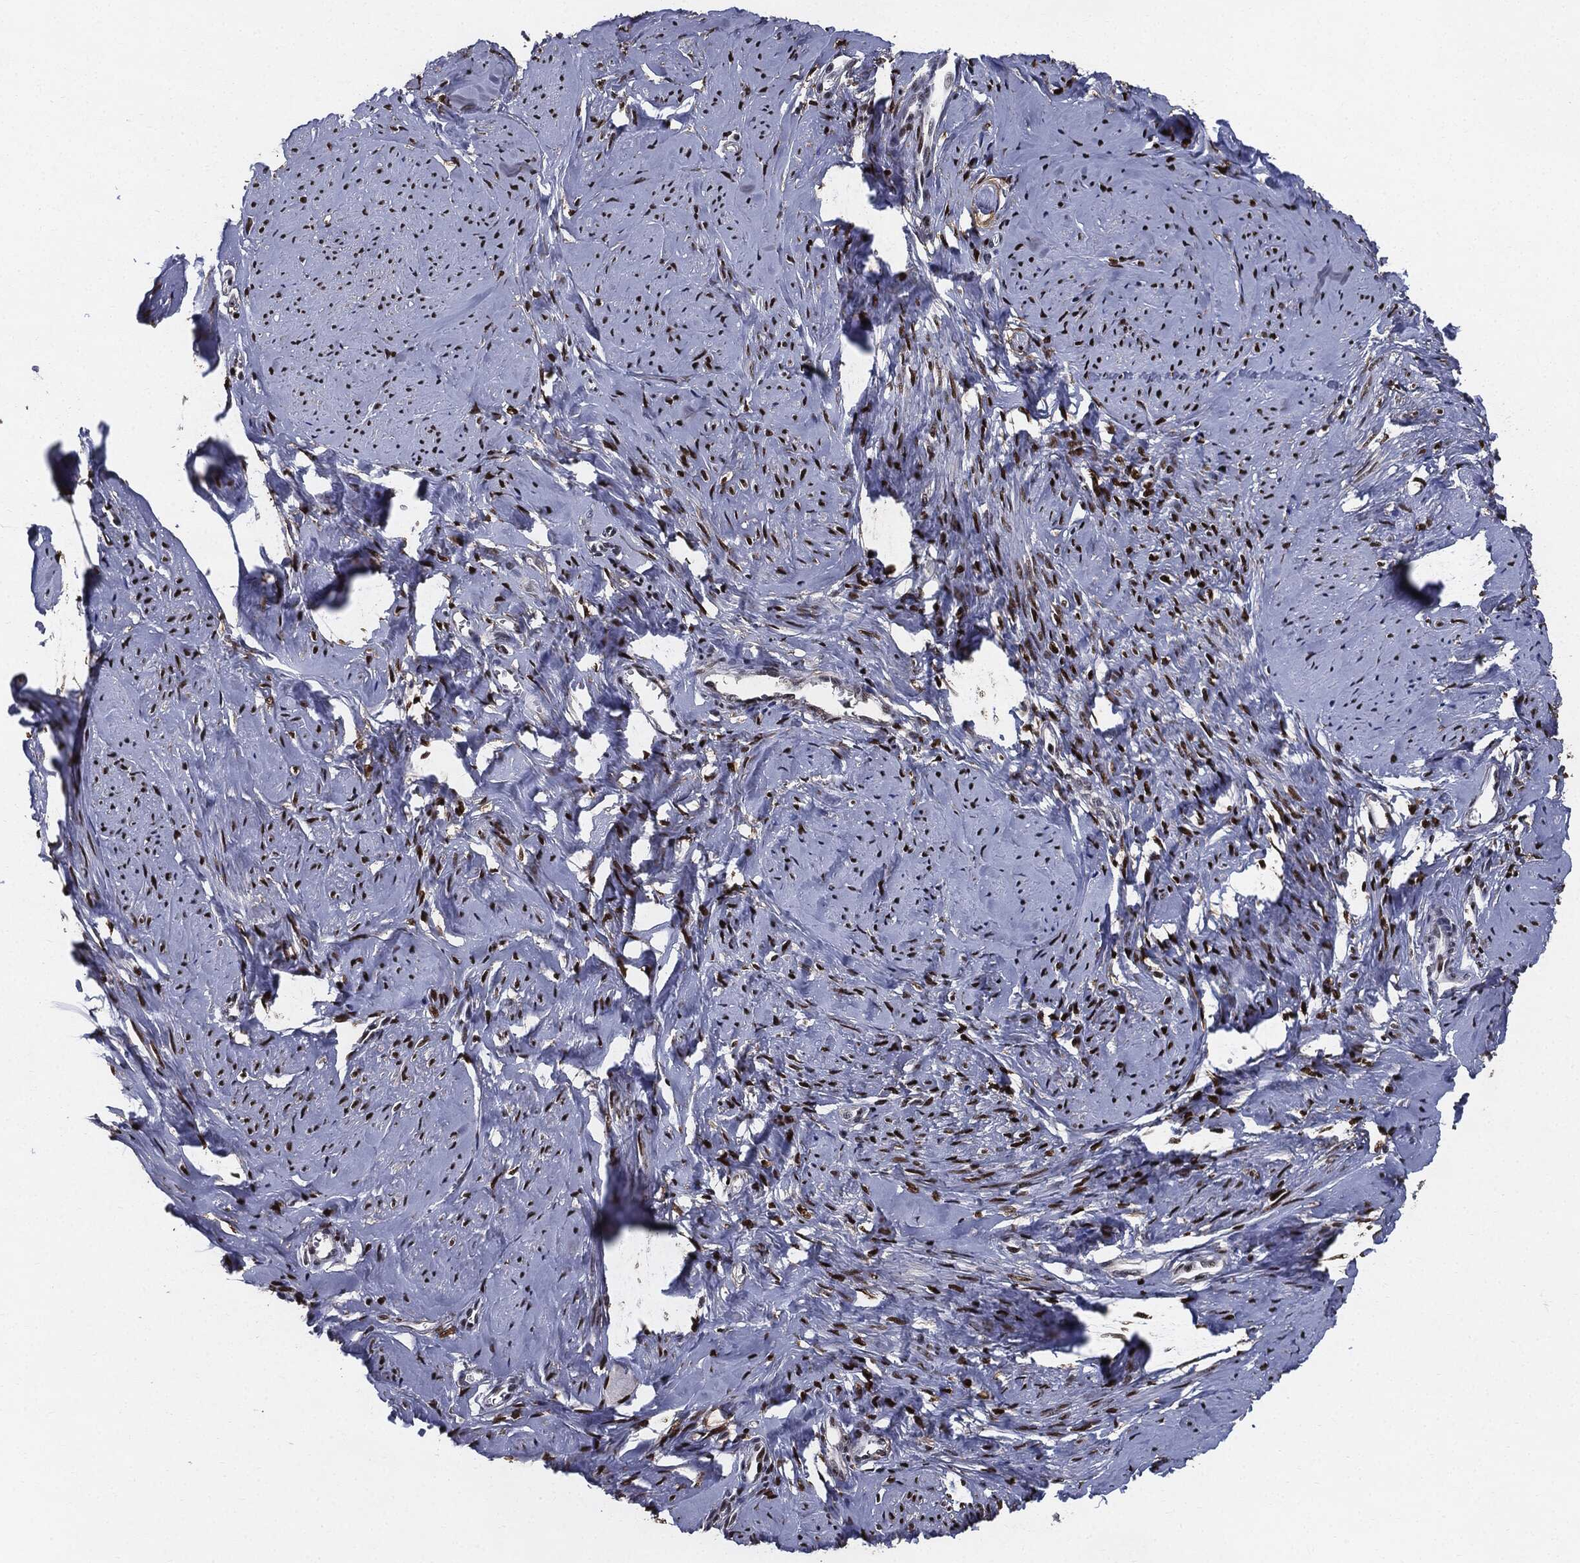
{"staining": {"intensity": "strong", "quantity": ">75%", "location": "nuclear"}, "tissue": "smooth muscle", "cell_type": "Smooth muscle cells", "image_type": "normal", "snomed": [{"axis": "morphology", "description": "Normal tissue, NOS"}, {"axis": "topography", "description": "Smooth muscle"}], "caption": "Protein expression analysis of normal smooth muscle demonstrates strong nuclear positivity in about >75% of smooth muscle cells. (IHC, brightfield microscopy, high magnification).", "gene": "JUN", "patient": {"sex": "female", "age": 48}}